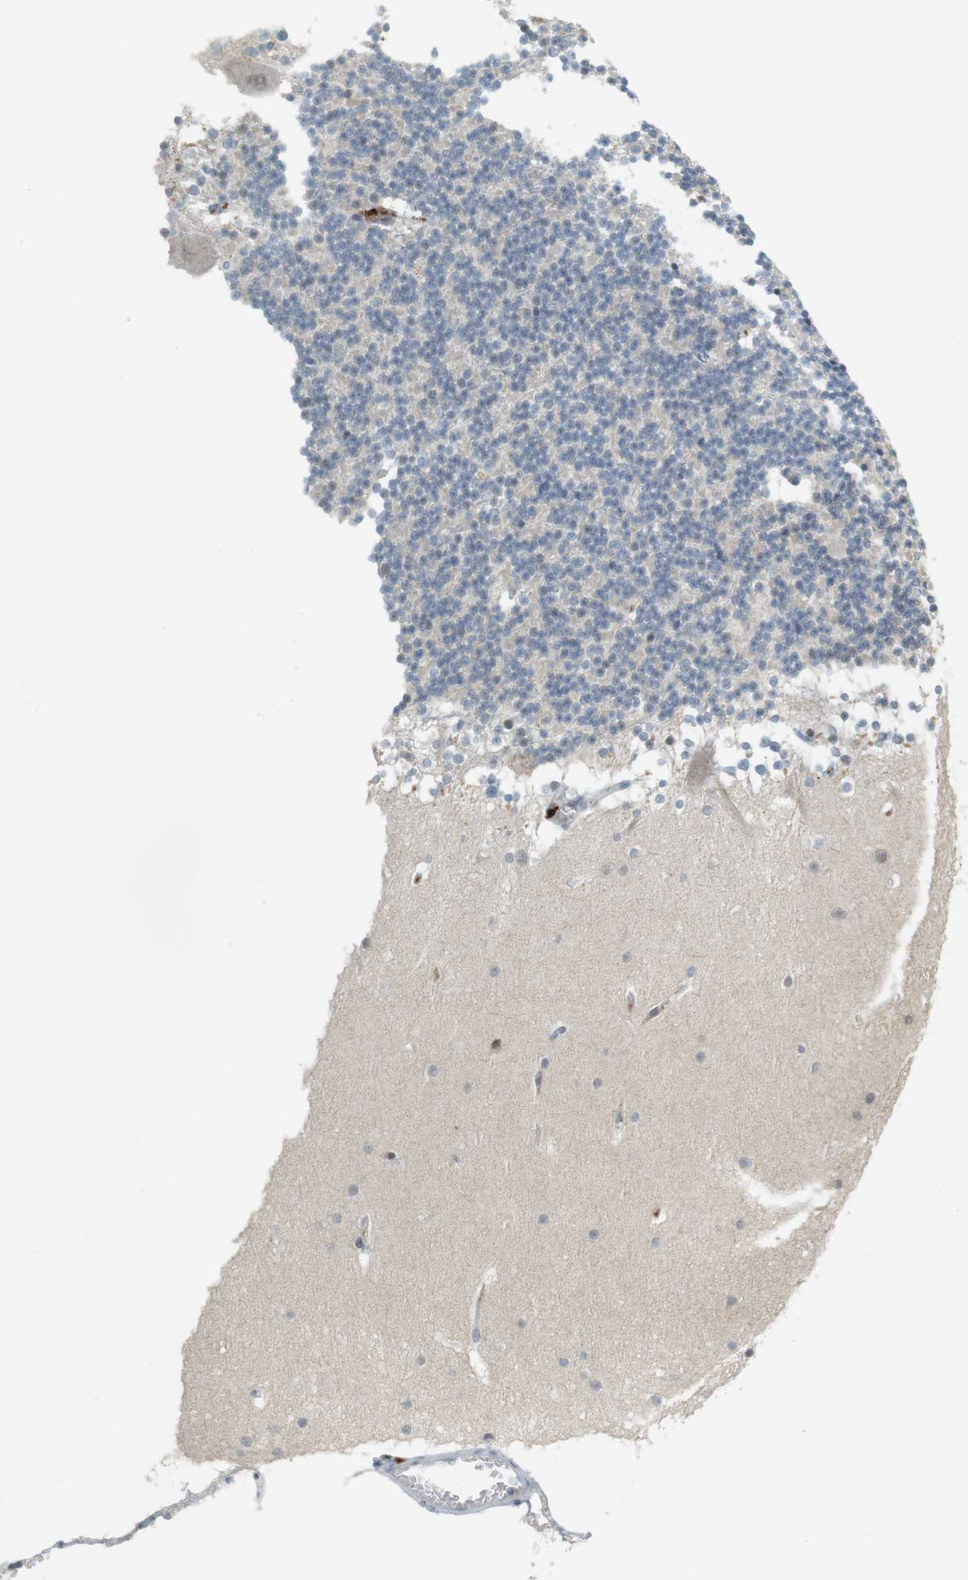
{"staining": {"intensity": "weak", "quantity": "<25%", "location": "nuclear"}, "tissue": "cerebellum", "cell_type": "Cells in granular layer", "image_type": "normal", "snomed": [{"axis": "morphology", "description": "Normal tissue, NOS"}, {"axis": "topography", "description": "Cerebellum"}], "caption": "A photomicrograph of human cerebellum is negative for staining in cells in granular layer.", "gene": "DMC1", "patient": {"sex": "female", "age": 19}}